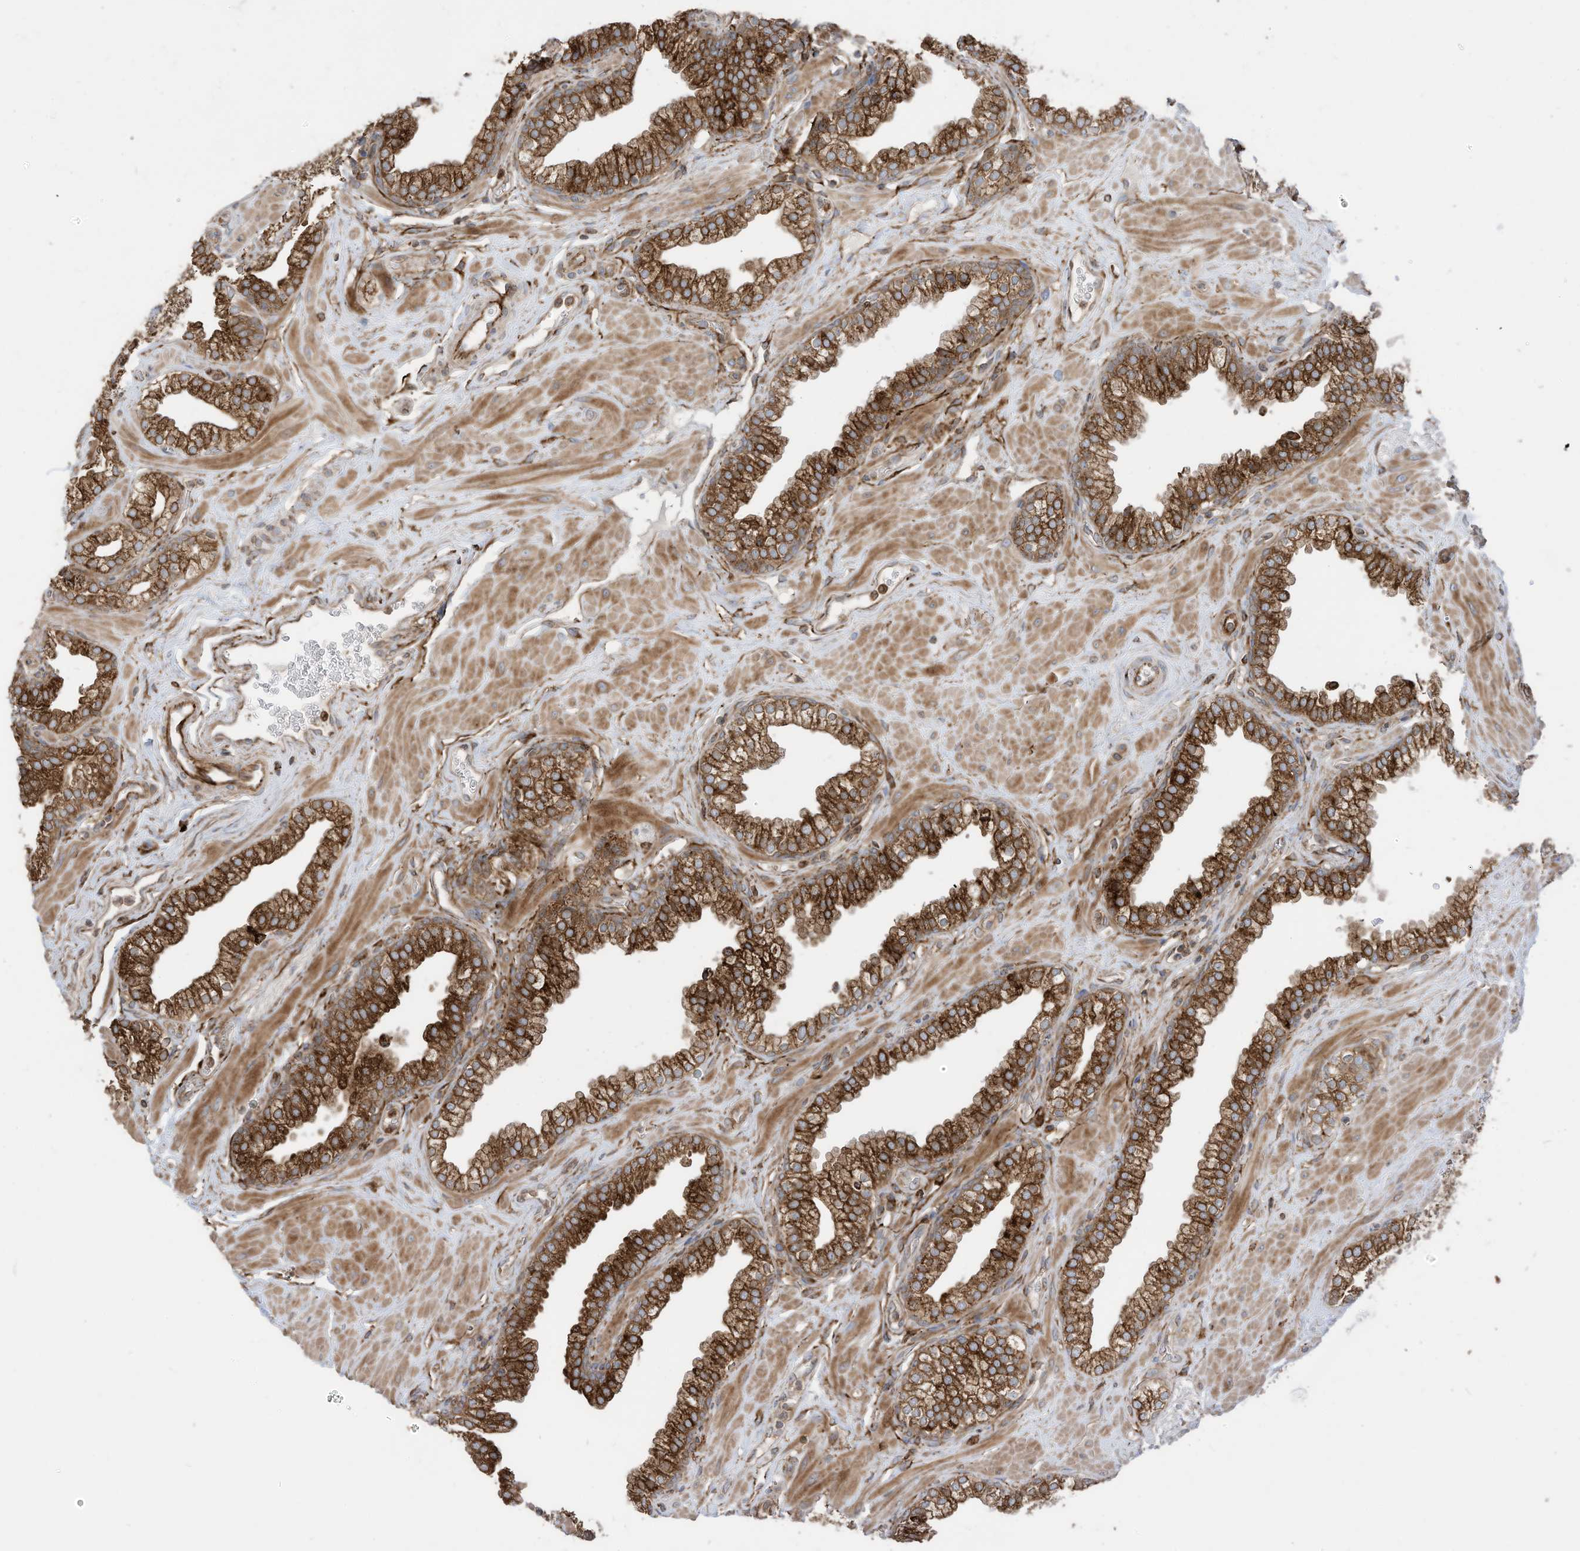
{"staining": {"intensity": "strong", "quantity": ">75%", "location": "cytoplasmic/membranous"}, "tissue": "prostate", "cell_type": "Glandular cells", "image_type": "normal", "snomed": [{"axis": "morphology", "description": "Normal tissue, NOS"}, {"axis": "morphology", "description": "Urothelial carcinoma, Low grade"}, {"axis": "topography", "description": "Urinary bladder"}, {"axis": "topography", "description": "Prostate"}], "caption": "This image shows immunohistochemistry (IHC) staining of unremarkable prostate, with high strong cytoplasmic/membranous positivity in approximately >75% of glandular cells.", "gene": "TRNAU1AP", "patient": {"sex": "male", "age": 60}}